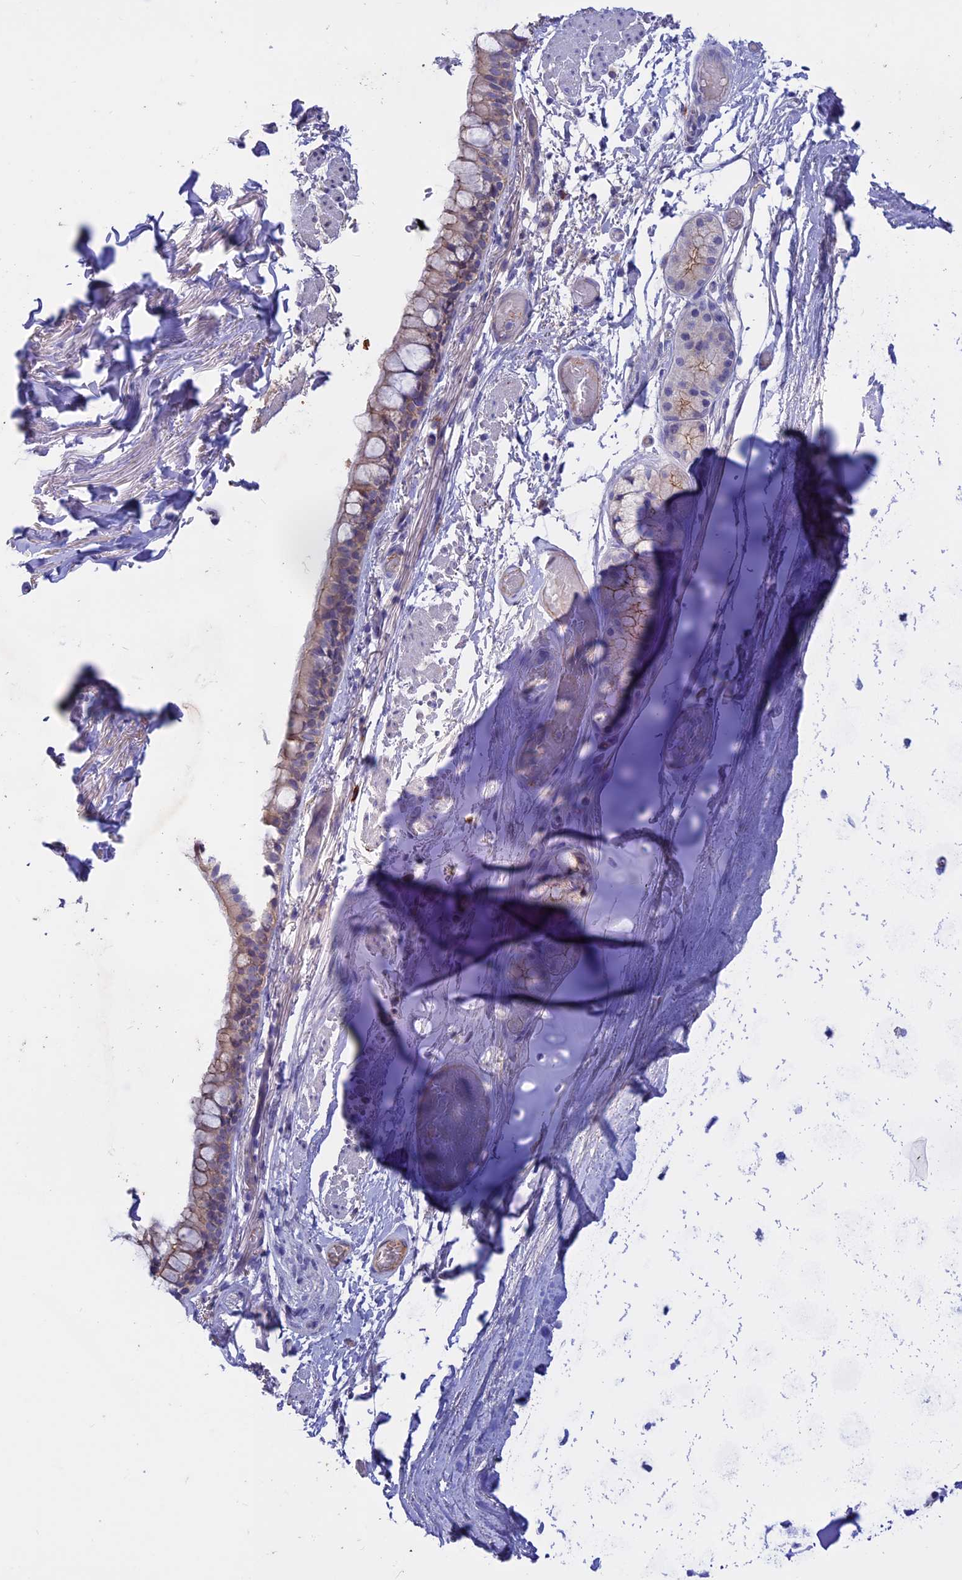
{"staining": {"intensity": "moderate", "quantity": "25%-75%", "location": "cytoplasmic/membranous"}, "tissue": "bronchus", "cell_type": "Respiratory epithelial cells", "image_type": "normal", "snomed": [{"axis": "morphology", "description": "Normal tissue, NOS"}, {"axis": "topography", "description": "Cartilage tissue"}], "caption": "A brown stain shows moderate cytoplasmic/membranous positivity of a protein in respiratory epithelial cells of normal bronchus. (IHC, brightfield microscopy, high magnification).", "gene": "GK5", "patient": {"sex": "male", "age": 63}}